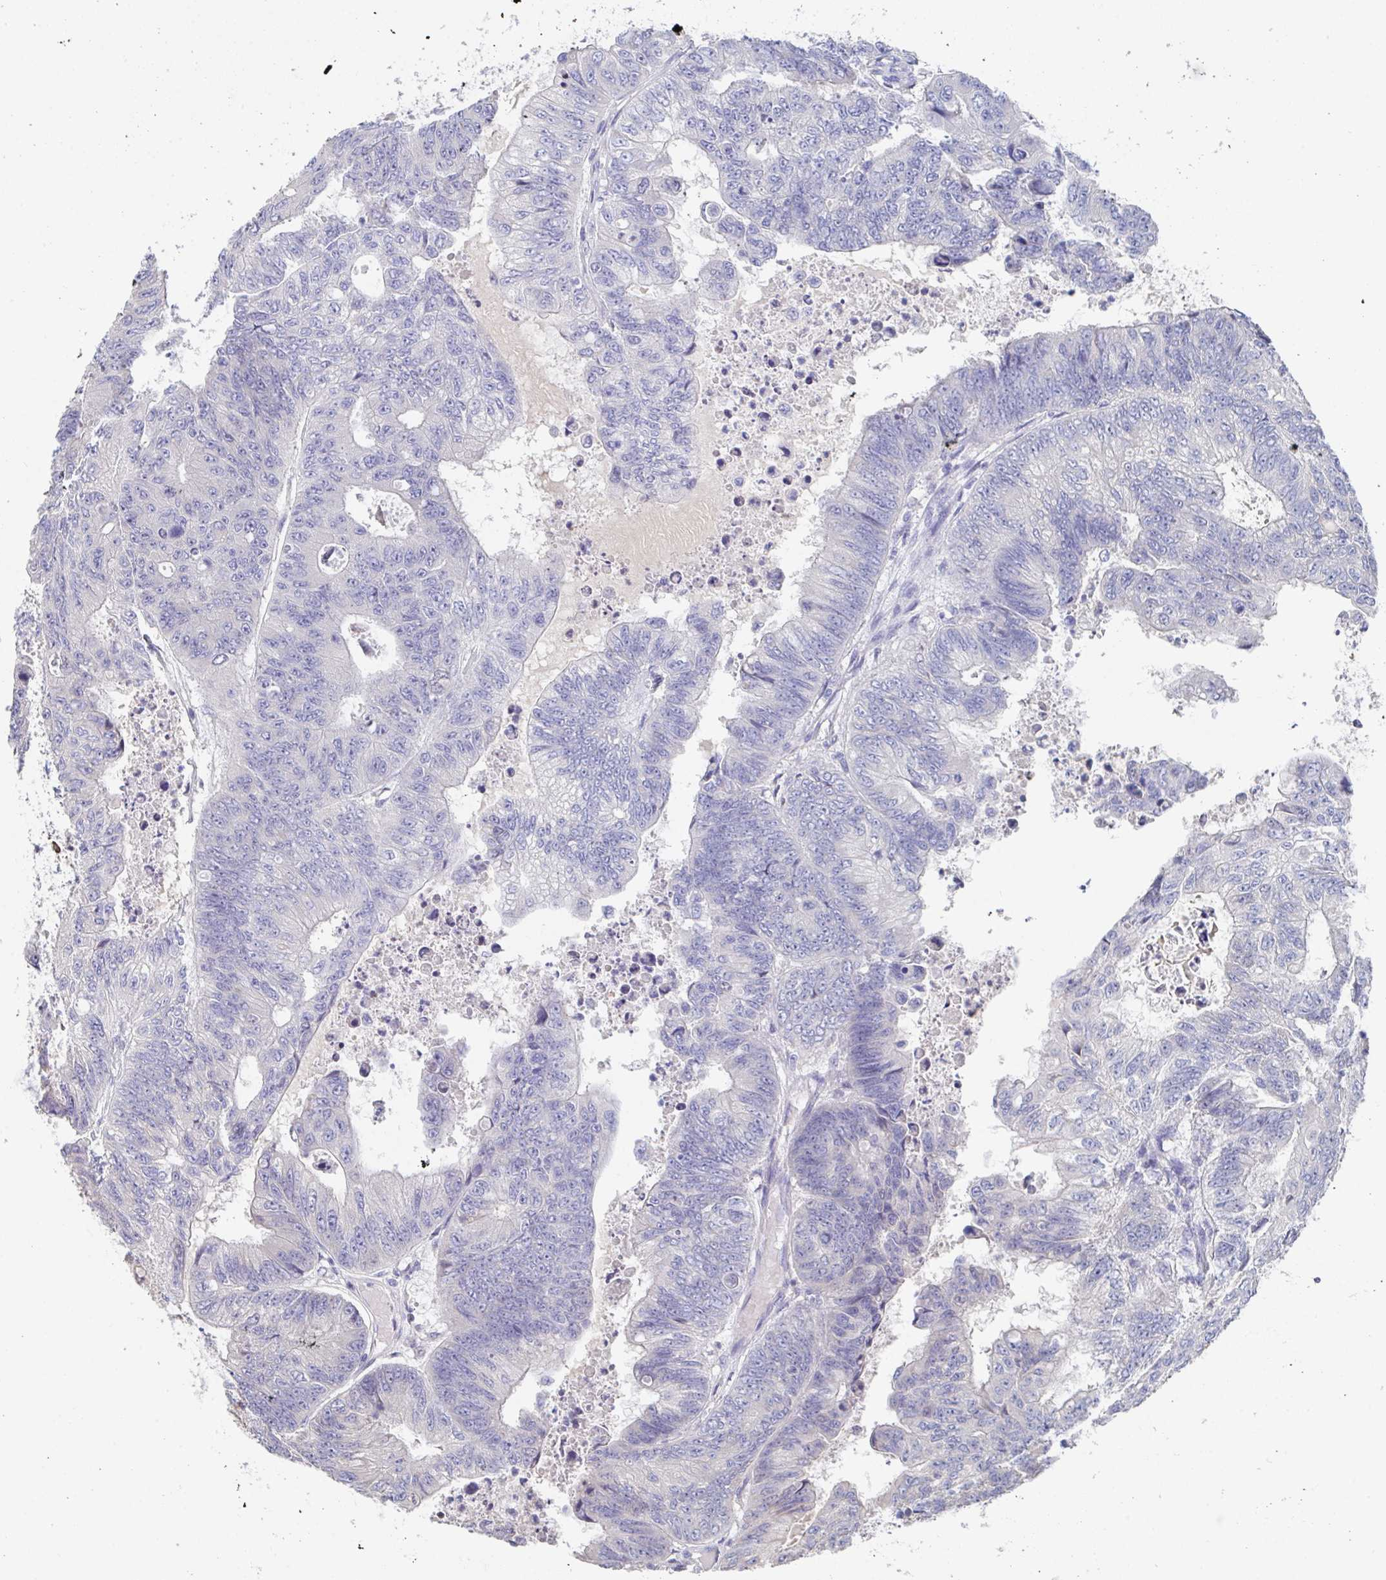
{"staining": {"intensity": "negative", "quantity": "none", "location": "none"}, "tissue": "colorectal cancer", "cell_type": "Tumor cells", "image_type": "cancer", "snomed": [{"axis": "morphology", "description": "Adenocarcinoma, NOS"}, {"axis": "topography", "description": "Colon"}], "caption": "Photomicrograph shows no significant protein positivity in tumor cells of adenocarcinoma (colorectal). The staining is performed using DAB brown chromogen with nuclei counter-stained in using hematoxylin.", "gene": "LRRC58", "patient": {"sex": "female", "age": 48}}